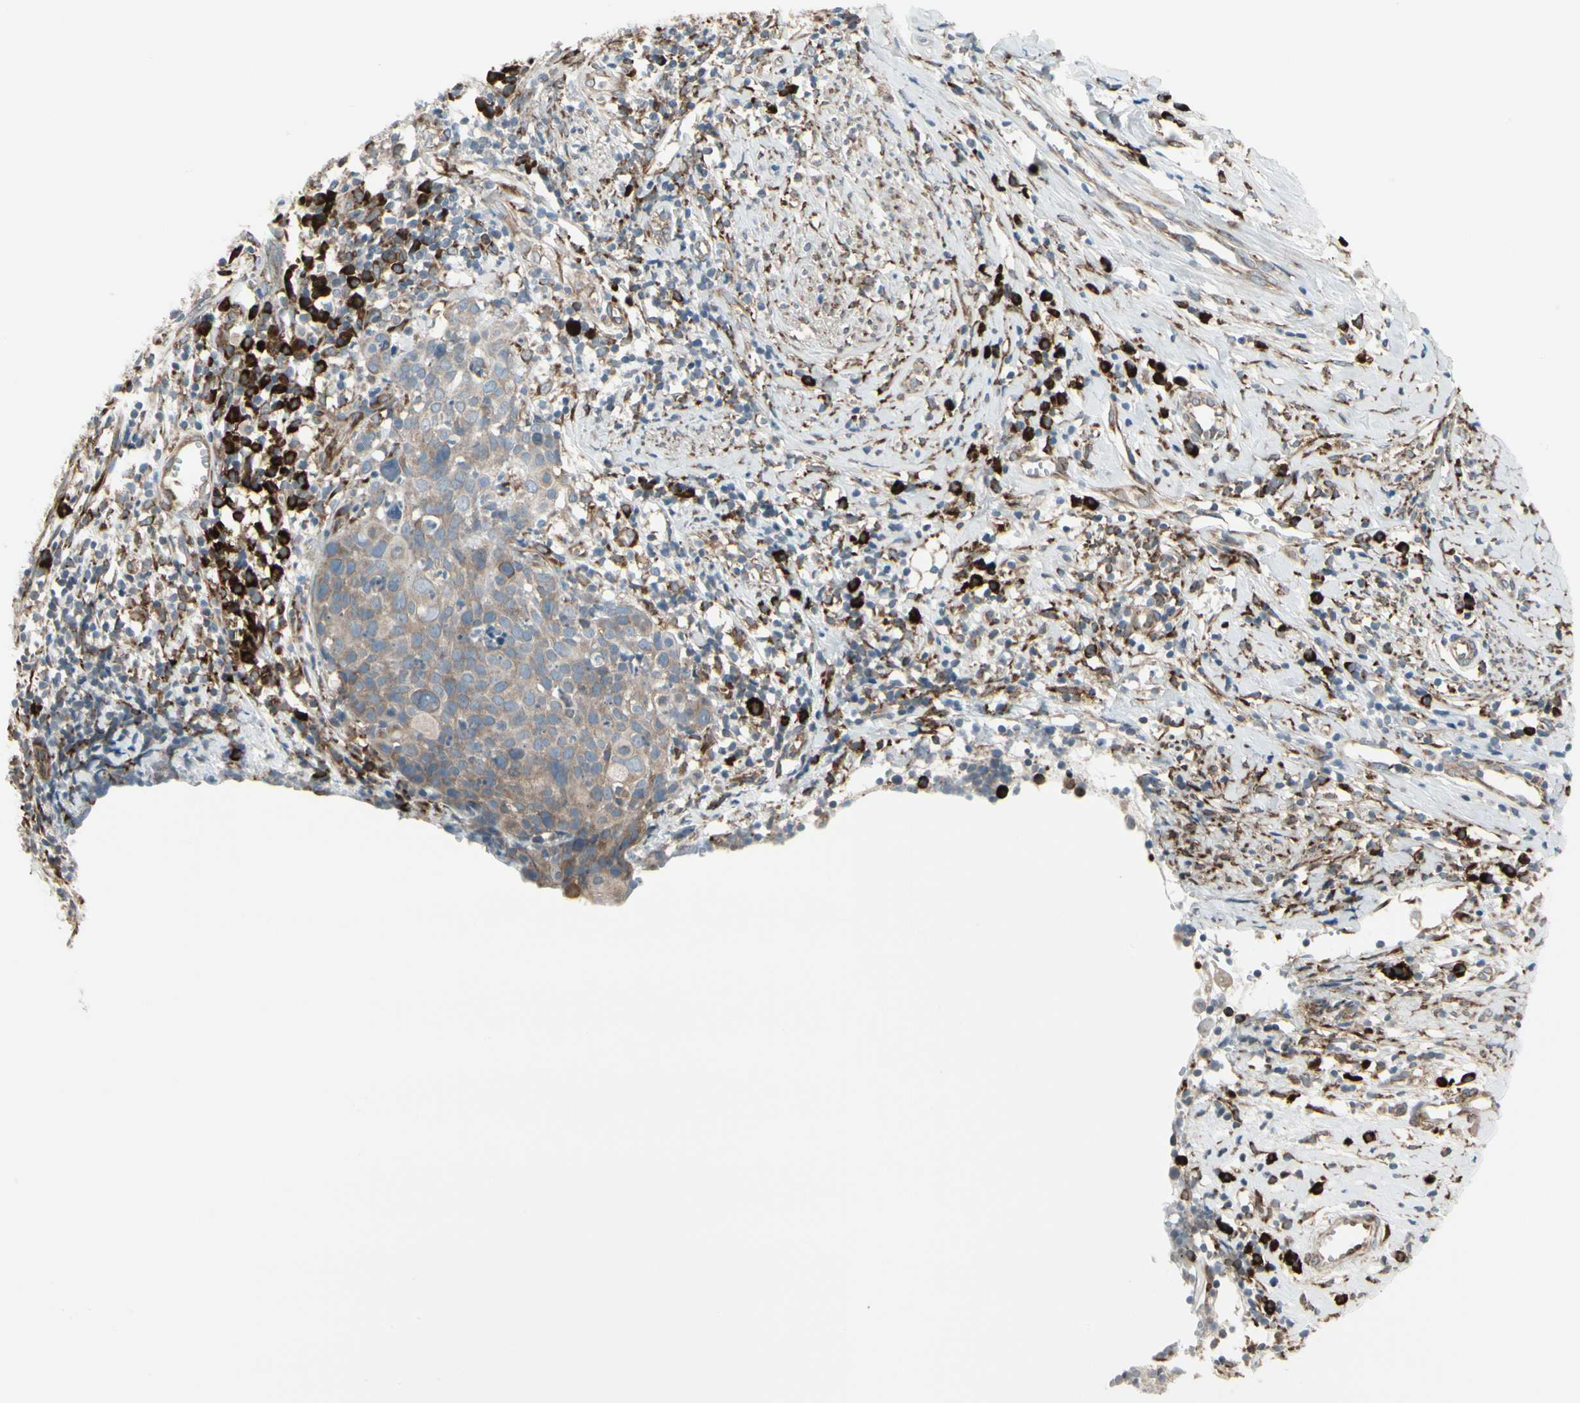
{"staining": {"intensity": "weak", "quantity": "25%-75%", "location": "cytoplasmic/membranous"}, "tissue": "cervical cancer", "cell_type": "Tumor cells", "image_type": "cancer", "snomed": [{"axis": "morphology", "description": "Squamous cell carcinoma, NOS"}, {"axis": "topography", "description": "Cervix"}], "caption": "Protein staining exhibits weak cytoplasmic/membranous staining in approximately 25%-75% of tumor cells in cervical squamous cell carcinoma.", "gene": "FNDC3A", "patient": {"sex": "female", "age": 40}}